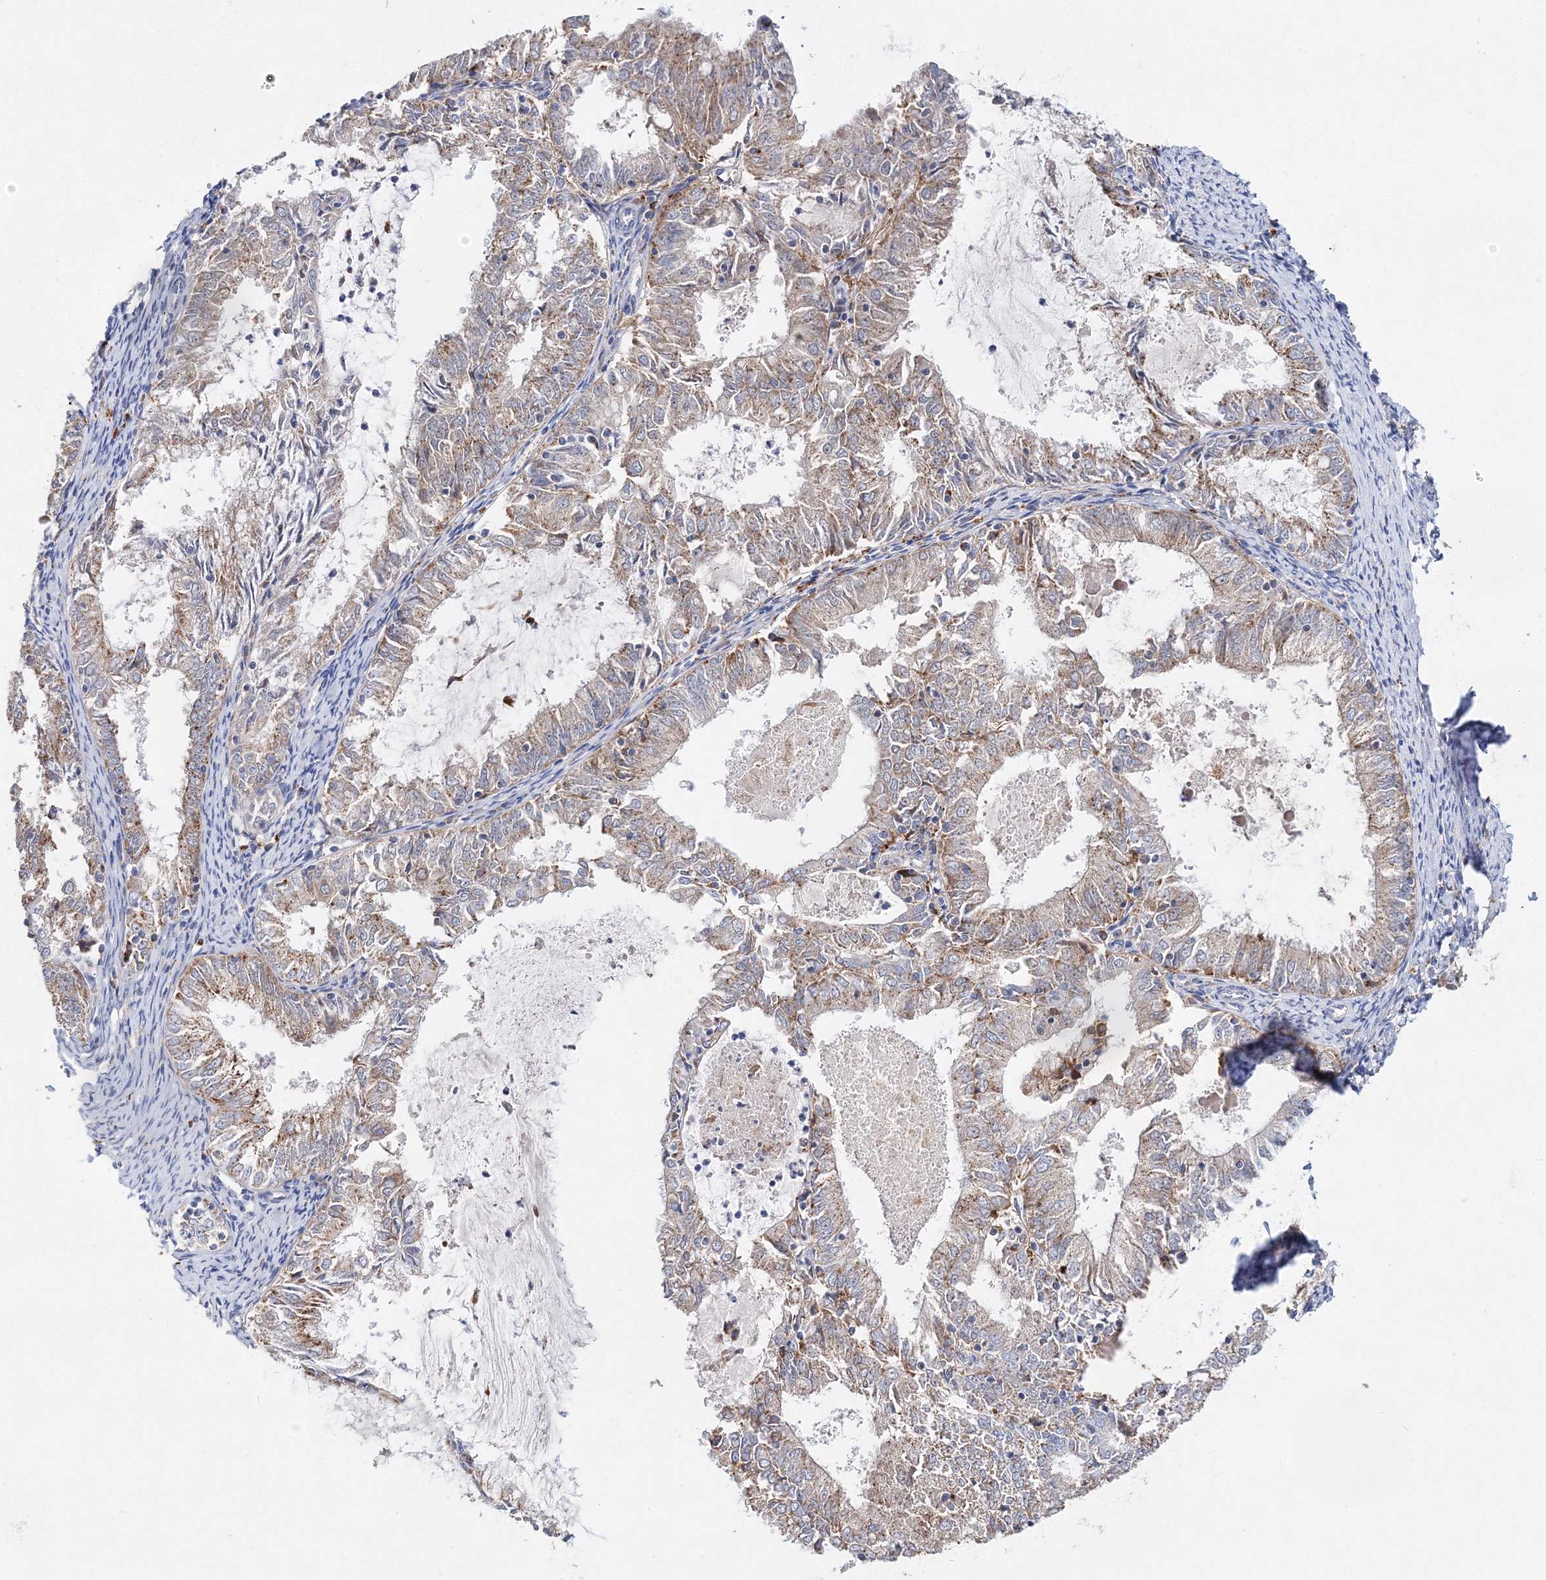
{"staining": {"intensity": "moderate", "quantity": "25%-75%", "location": "cytoplasmic/membranous"}, "tissue": "endometrial cancer", "cell_type": "Tumor cells", "image_type": "cancer", "snomed": [{"axis": "morphology", "description": "Adenocarcinoma, NOS"}, {"axis": "topography", "description": "Endometrium"}], "caption": "Endometrial adenocarcinoma stained with a protein marker demonstrates moderate staining in tumor cells.", "gene": "C3orf38", "patient": {"sex": "female", "age": 57}}